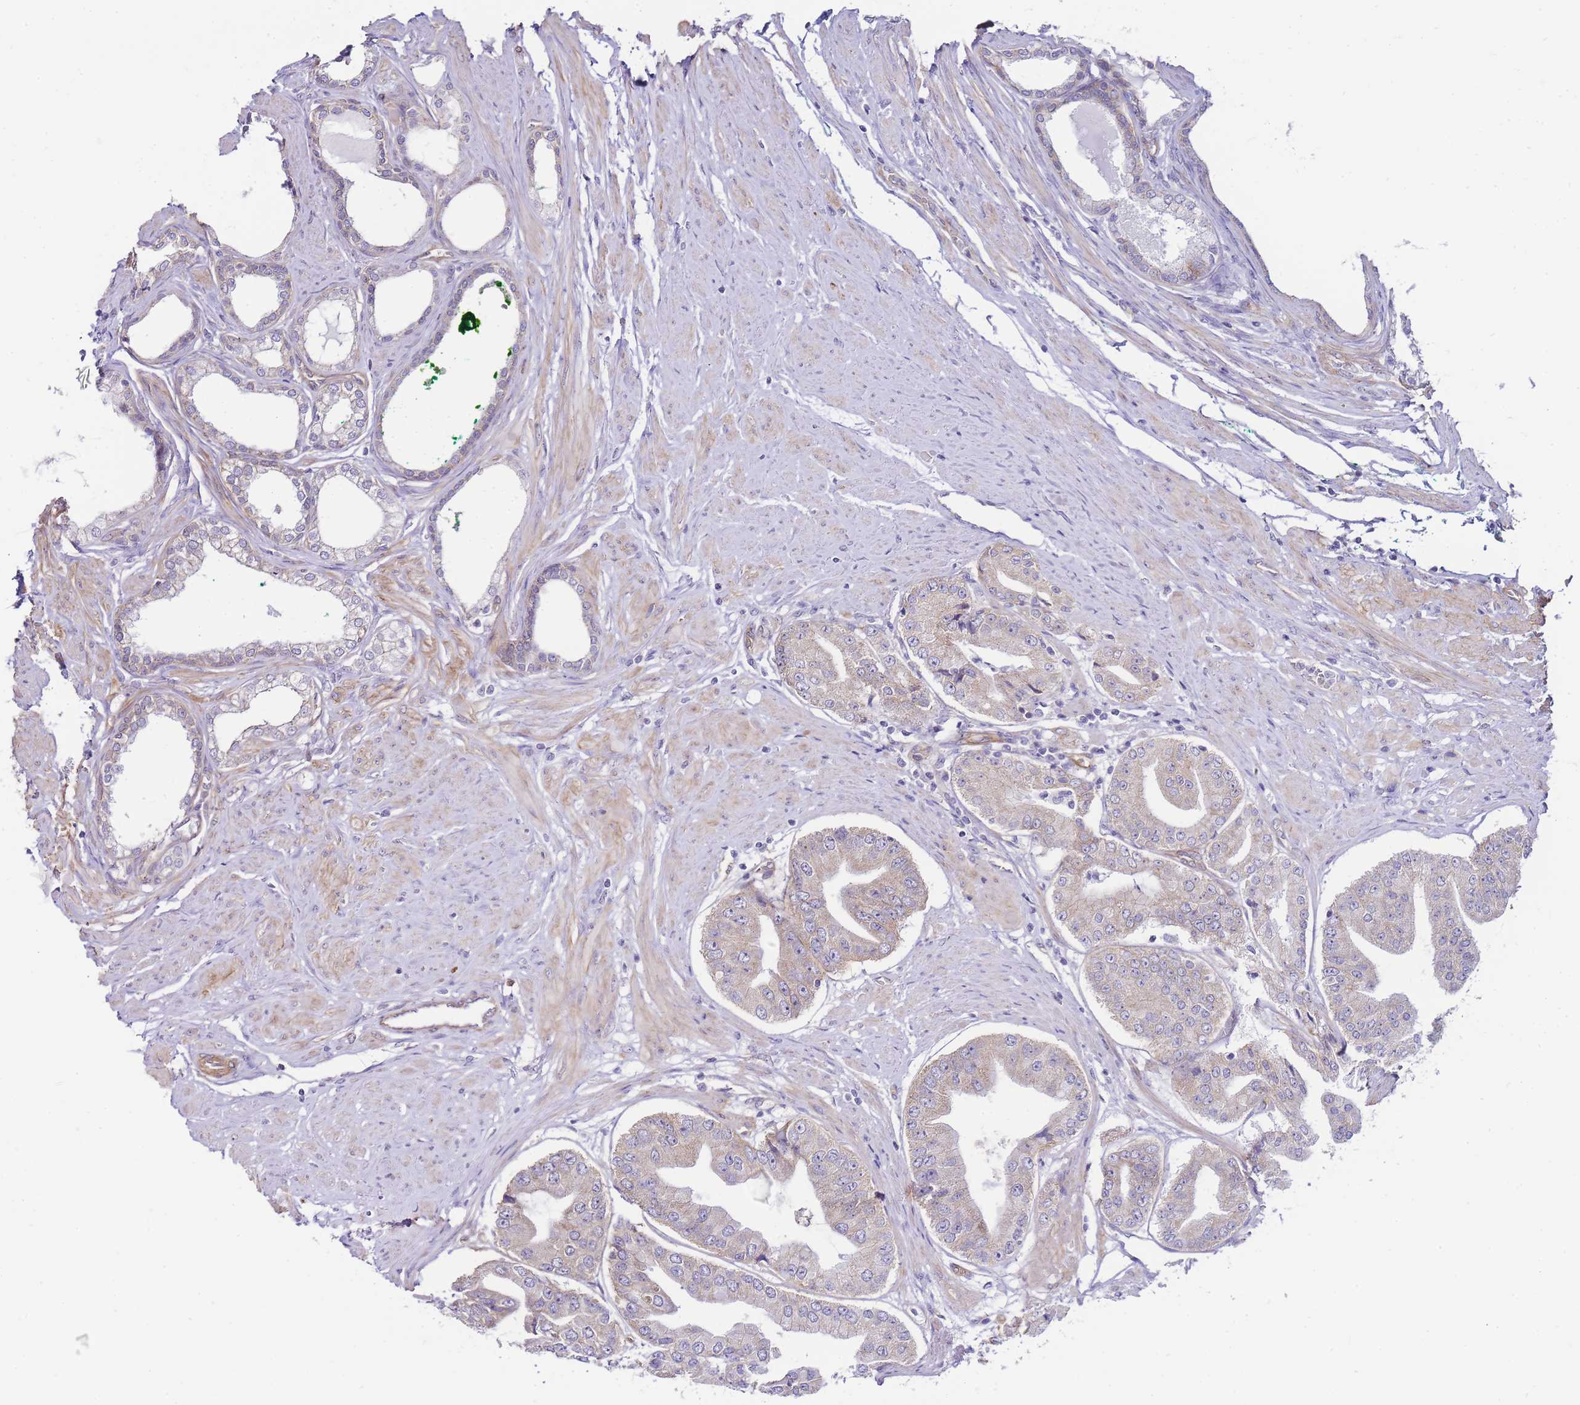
{"staining": {"intensity": "negative", "quantity": "none", "location": "none"}, "tissue": "prostate cancer", "cell_type": "Tumor cells", "image_type": "cancer", "snomed": [{"axis": "morphology", "description": "Adenocarcinoma, High grade"}, {"axis": "topography", "description": "Prostate"}], "caption": "DAB (3,3'-diaminobenzidine) immunohistochemical staining of prostate cancer (high-grade adenocarcinoma) displays no significant expression in tumor cells.", "gene": "PDCD7", "patient": {"sex": "male", "age": 63}}